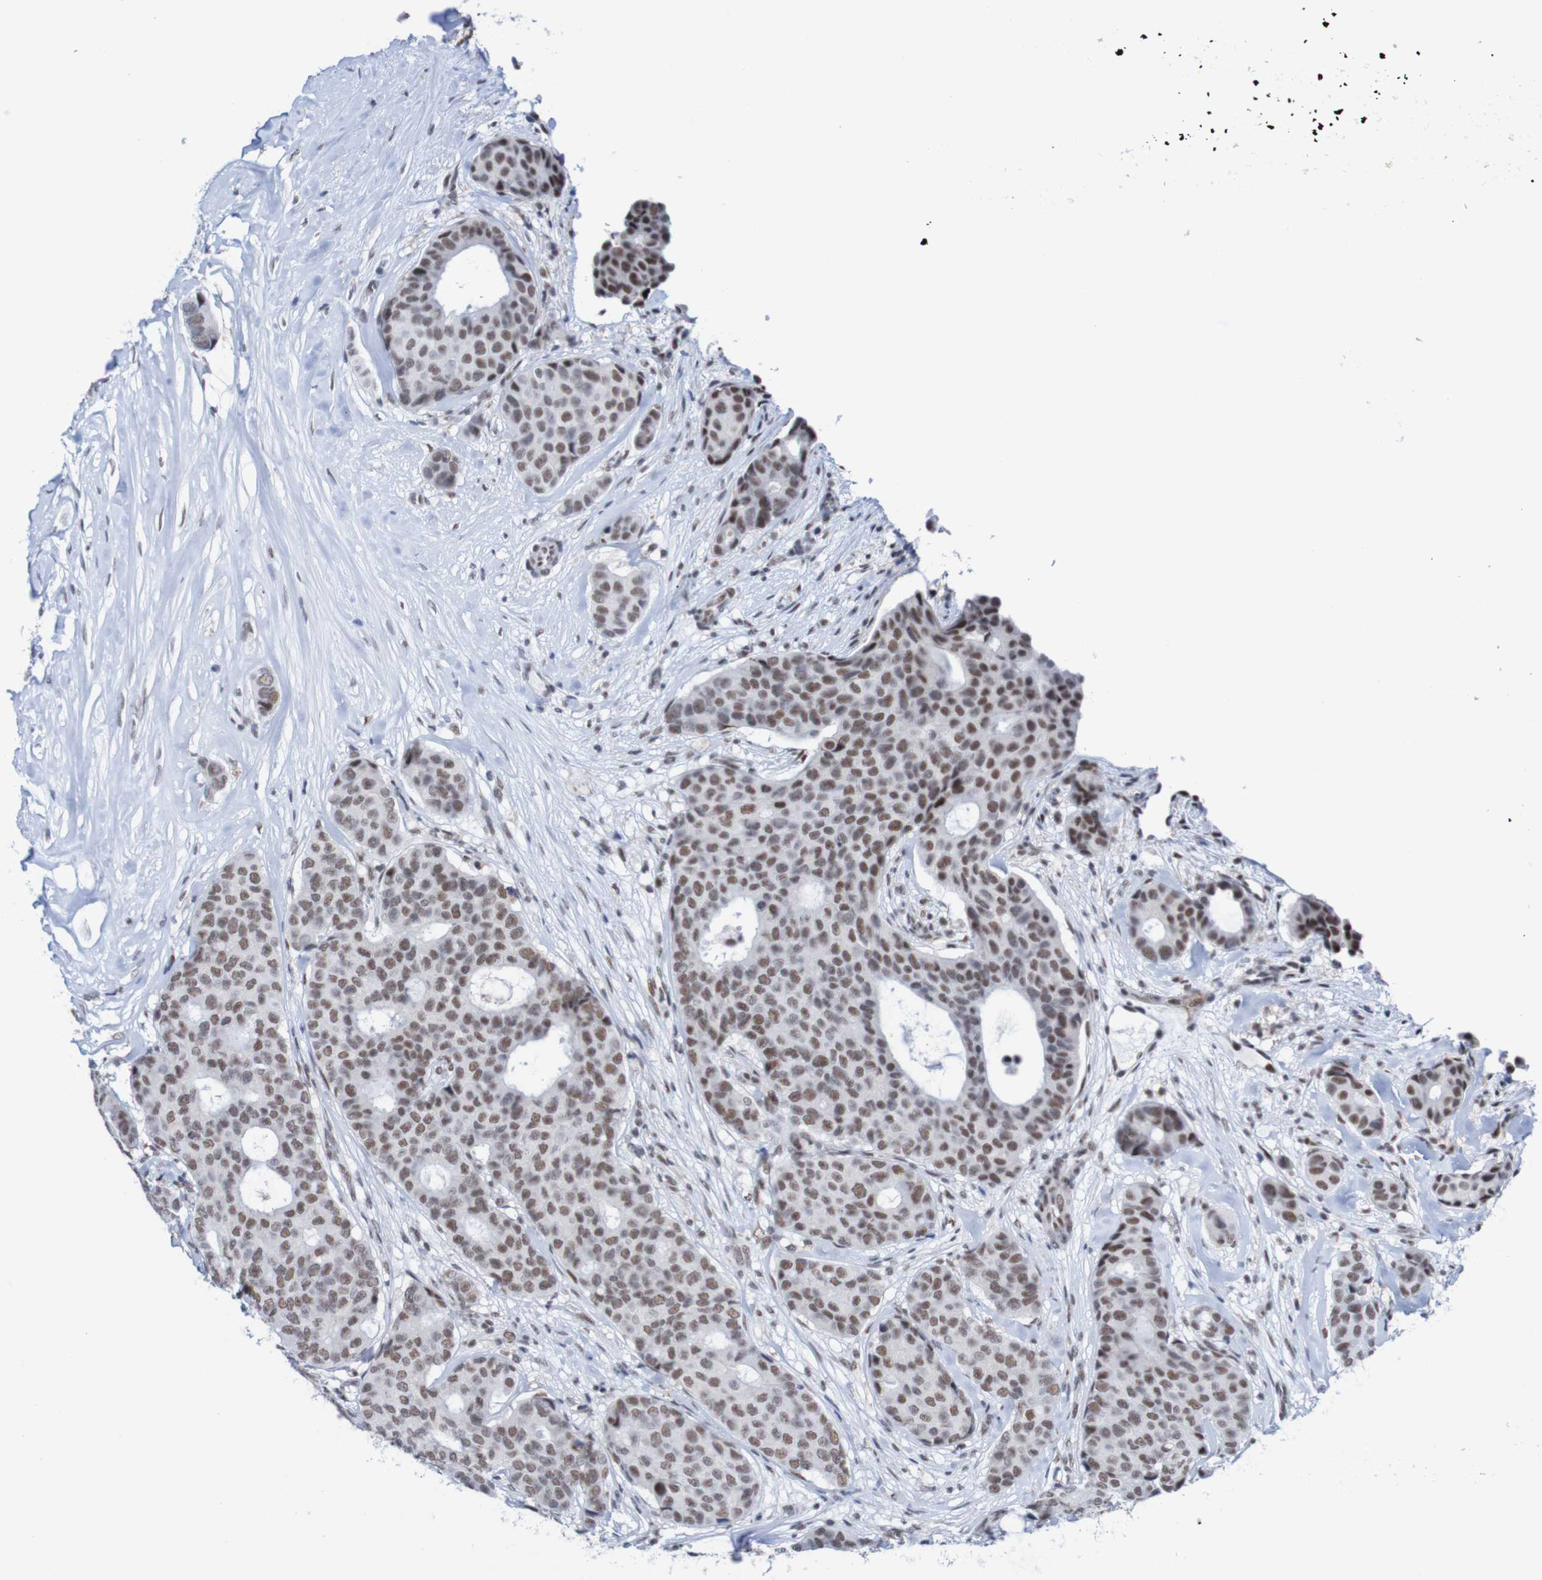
{"staining": {"intensity": "moderate", "quantity": "25%-75%", "location": "nuclear"}, "tissue": "breast cancer", "cell_type": "Tumor cells", "image_type": "cancer", "snomed": [{"axis": "morphology", "description": "Duct carcinoma"}, {"axis": "topography", "description": "Breast"}], "caption": "Moderate nuclear protein expression is identified in about 25%-75% of tumor cells in breast cancer.", "gene": "CDC5L", "patient": {"sex": "female", "age": 75}}